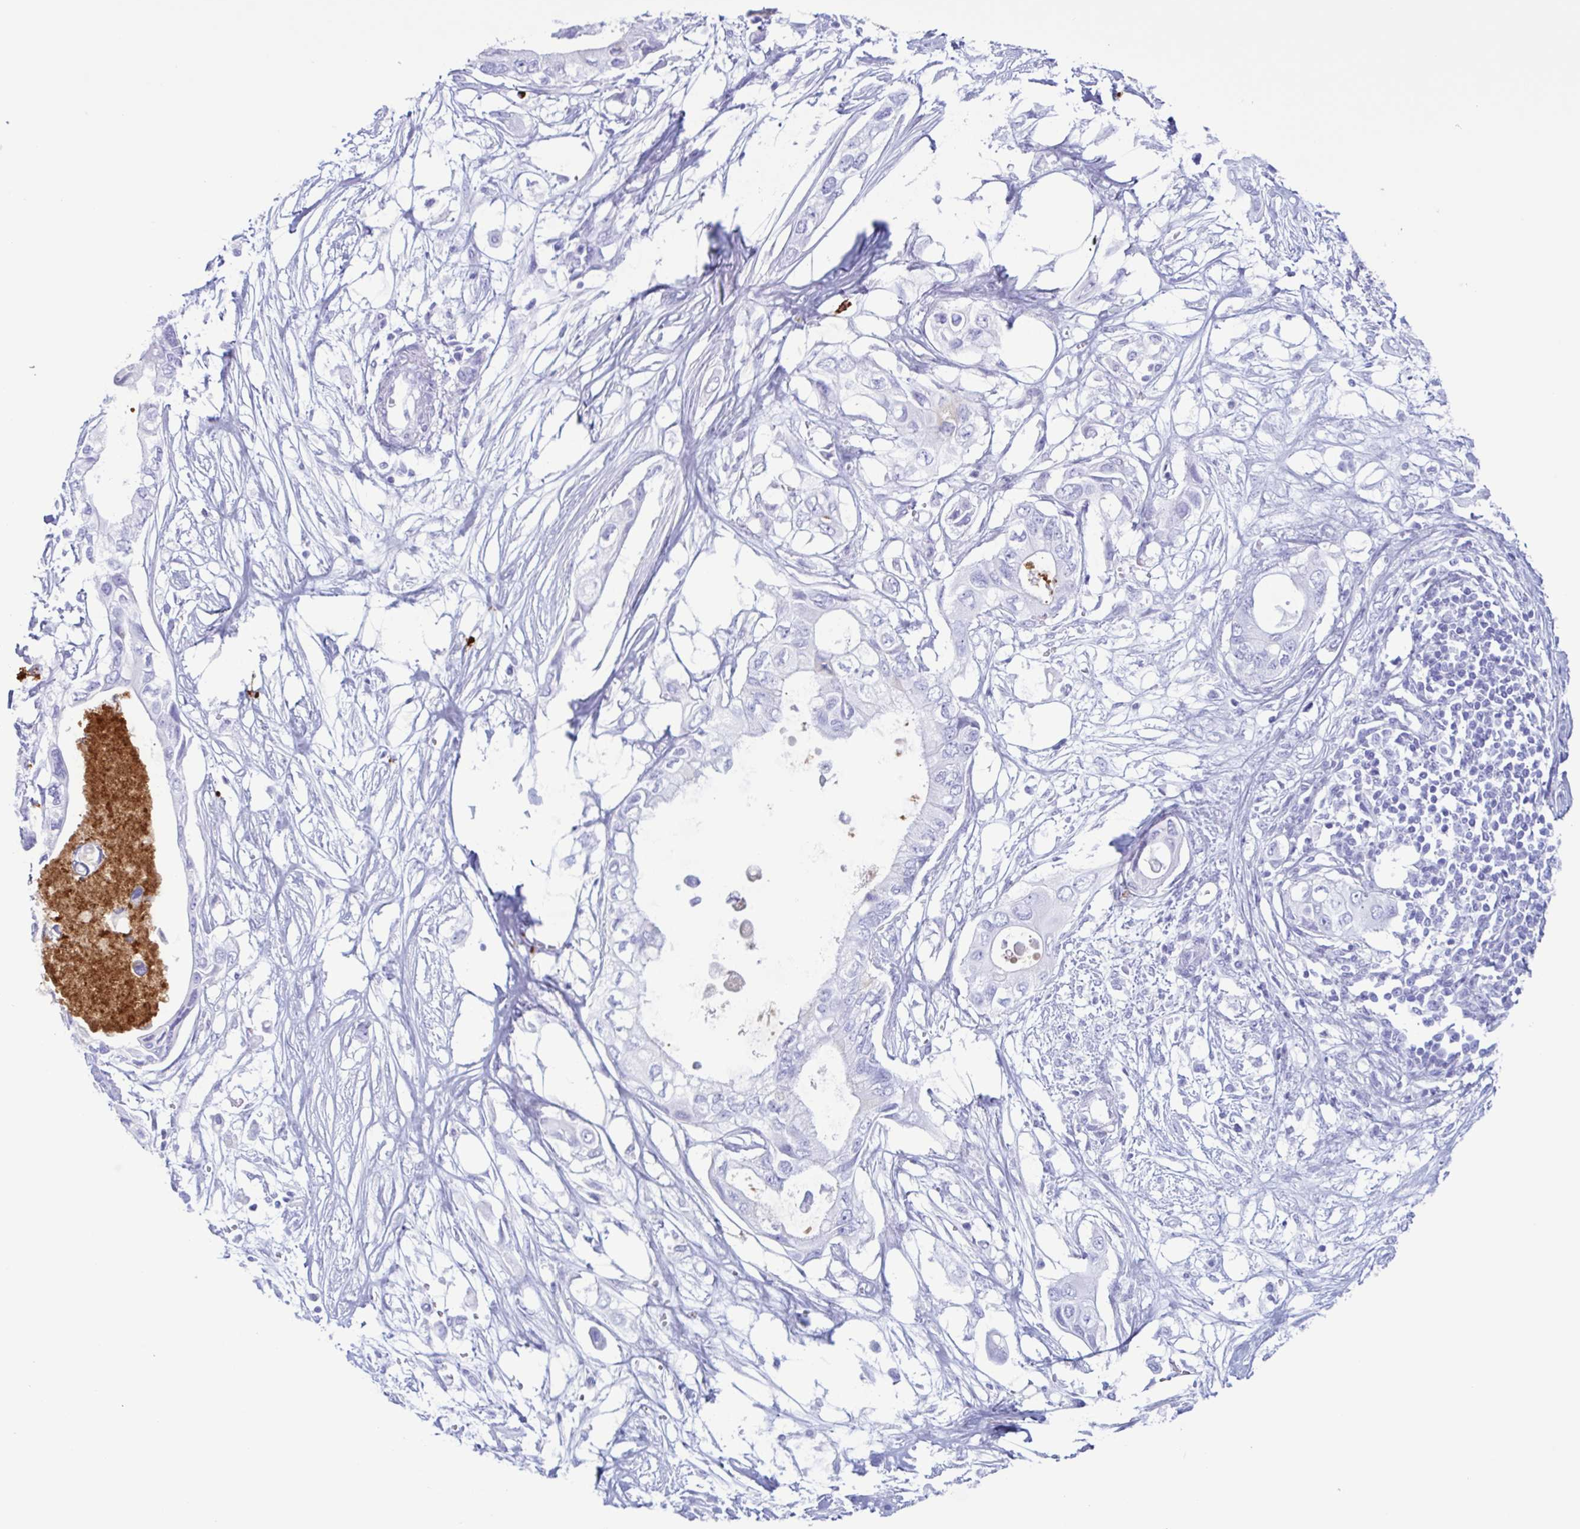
{"staining": {"intensity": "negative", "quantity": "none", "location": "none"}, "tissue": "pancreatic cancer", "cell_type": "Tumor cells", "image_type": "cancer", "snomed": [{"axis": "morphology", "description": "Adenocarcinoma, NOS"}, {"axis": "topography", "description": "Pancreas"}], "caption": "Immunohistochemistry (IHC) image of neoplastic tissue: pancreatic cancer (adenocarcinoma) stained with DAB (3,3'-diaminobenzidine) shows no significant protein staining in tumor cells.", "gene": "LTF", "patient": {"sex": "female", "age": 63}}